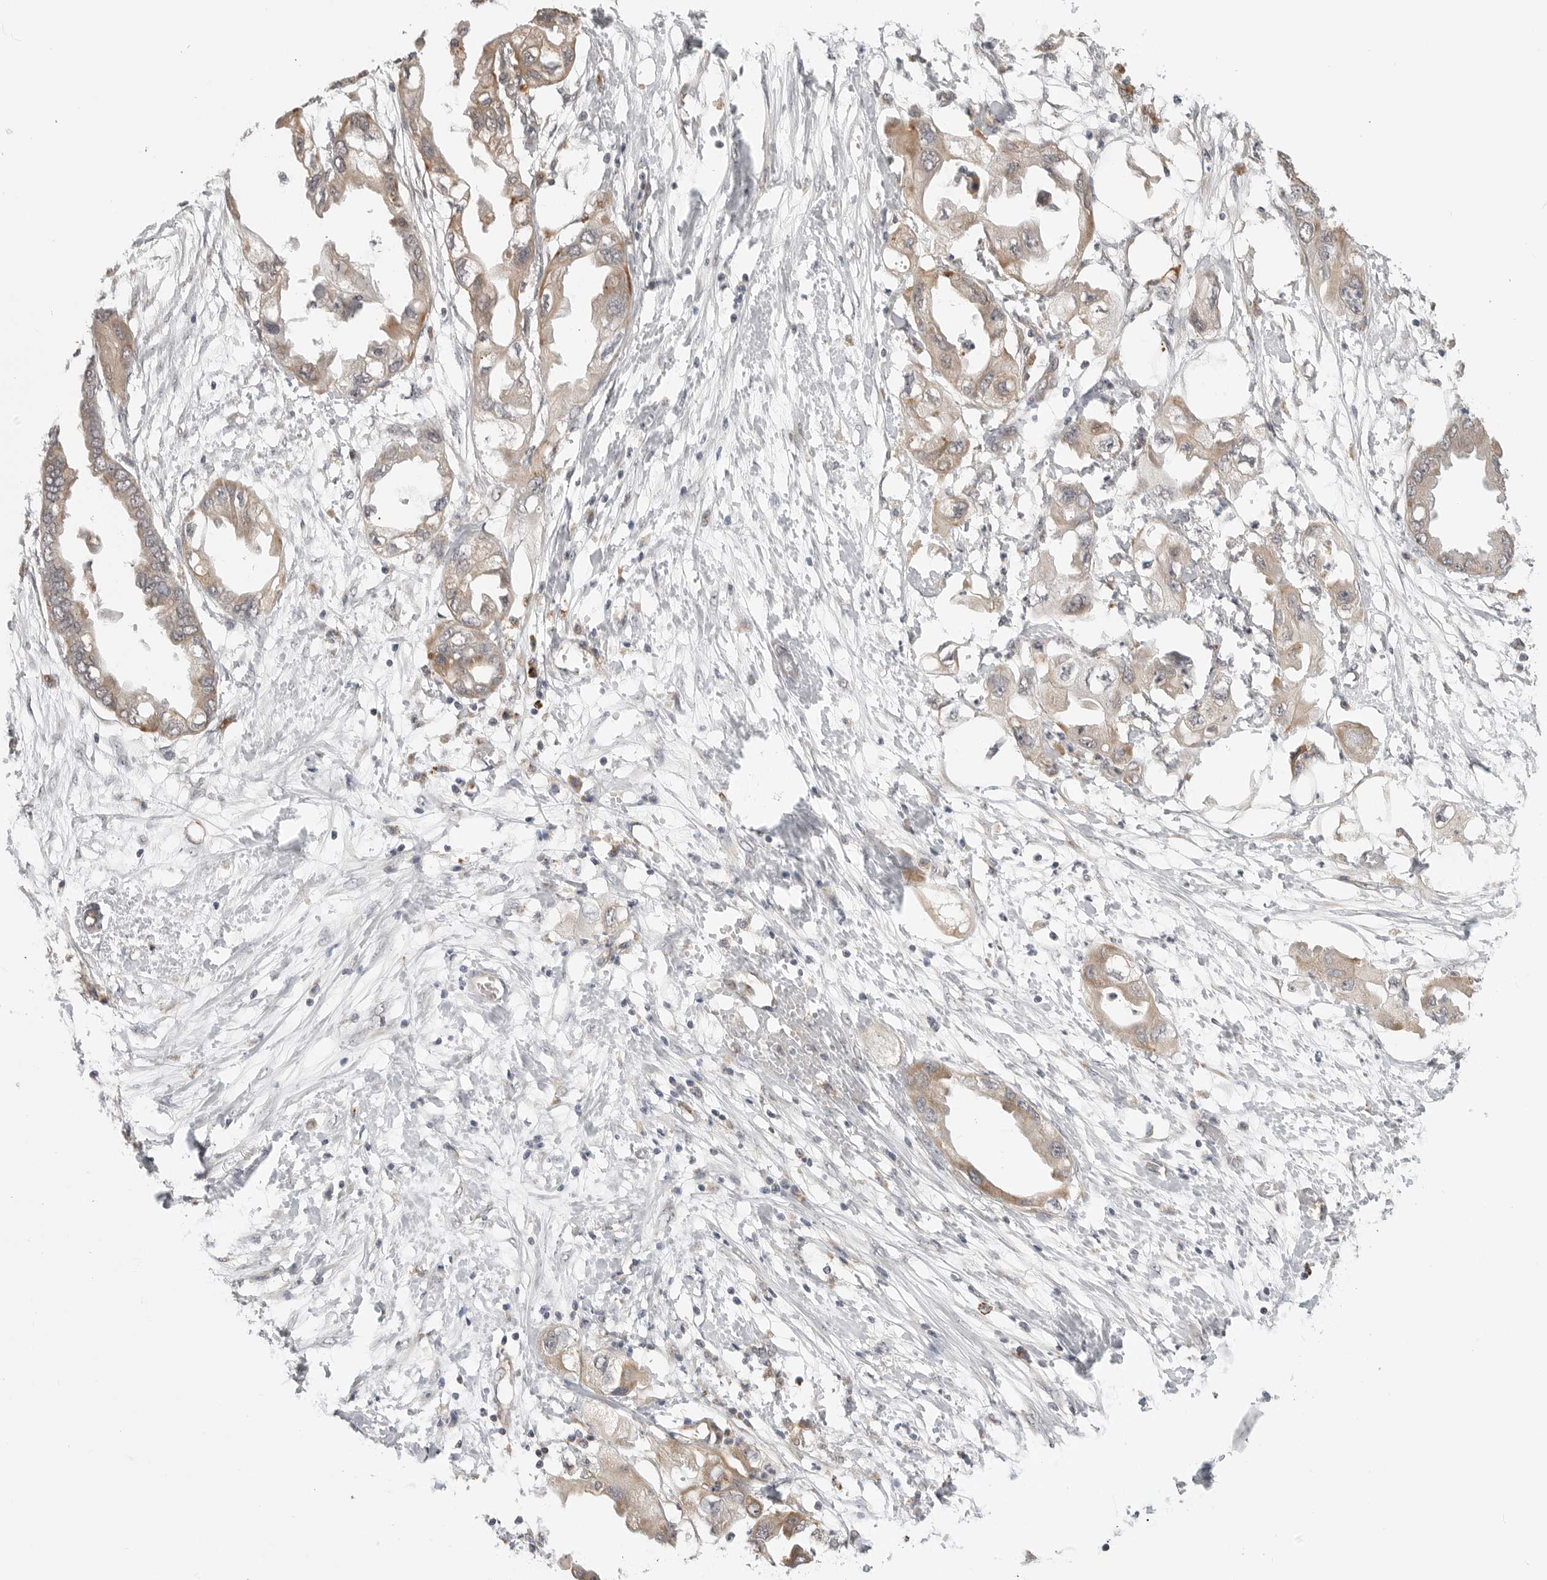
{"staining": {"intensity": "weak", "quantity": "25%-75%", "location": "cytoplasmic/membranous"}, "tissue": "endometrial cancer", "cell_type": "Tumor cells", "image_type": "cancer", "snomed": [{"axis": "morphology", "description": "Adenocarcinoma, NOS"}, {"axis": "morphology", "description": "Adenocarcinoma, metastatic, NOS"}, {"axis": "topography", "description": "Adipose tissue"}, {"axis": "topography", "description": "Endometrium"}], "caption": "Protein staining demonstrates weak cytoplasmic/membranous positivity in about 25%-75% of tumor cells in endometrial adenocarcinoma. (IHC, brightfield microscopy, high magnification).", "gene": "KALRN", "patient": {"sex": "female", "age": 67}}